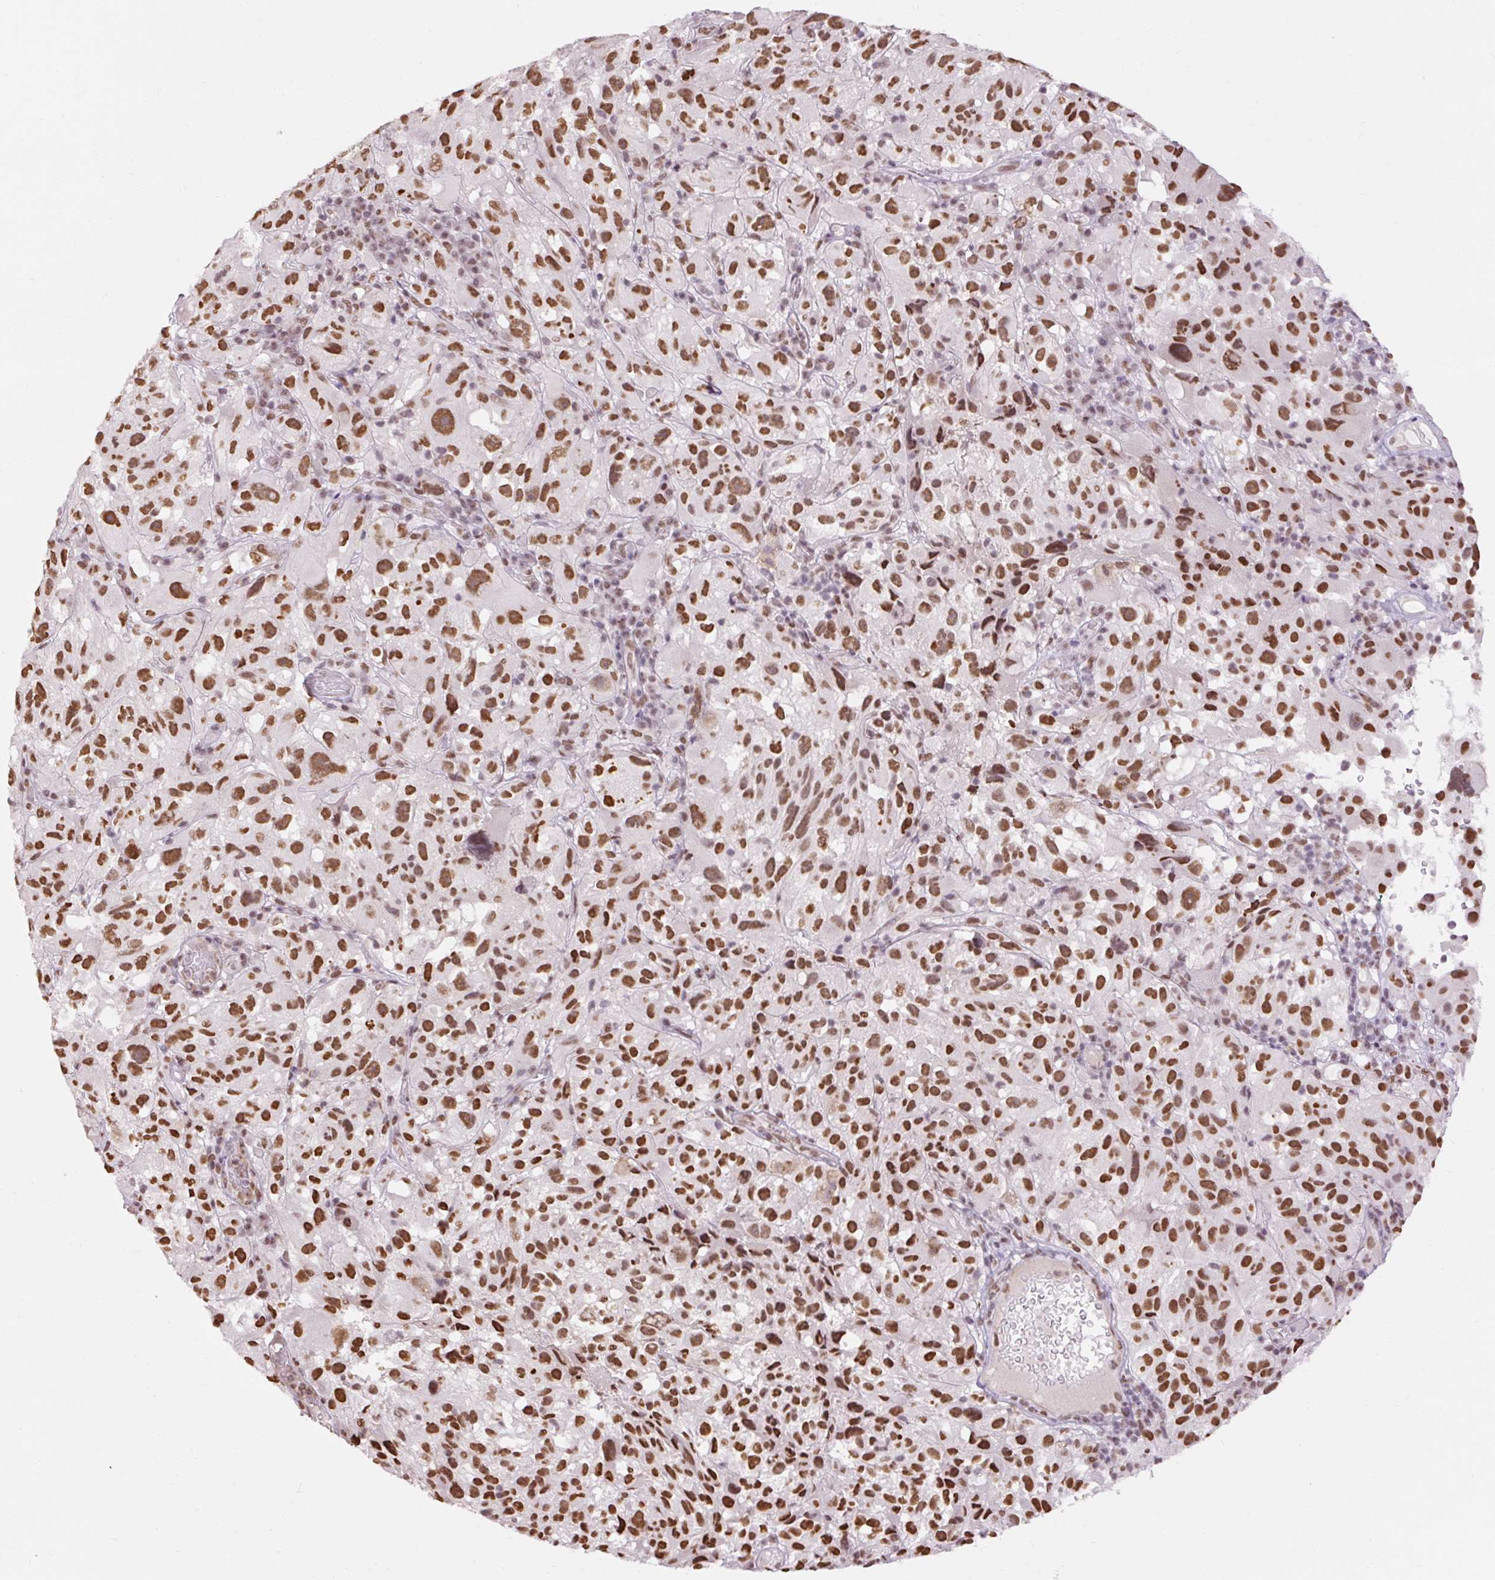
{"staining": {"intensity": "strong", "quantity": ">75%", "location": "nuclear"}, "tissue": "melanoma", "cell_type": "Tumor cells", "image_type": "cancer", "snomed": [{"axis": "morphology", "description": "Malignant melanoma, NOS"}, {"axis": "topography", "description": "Skin"}], "caption": "Tumor cells show high levels of strong nuclear staining in approximately >75% of cells in melanoma.", "gene": "NPIPB12", "patient": {"sex": "female", "age": 71}}